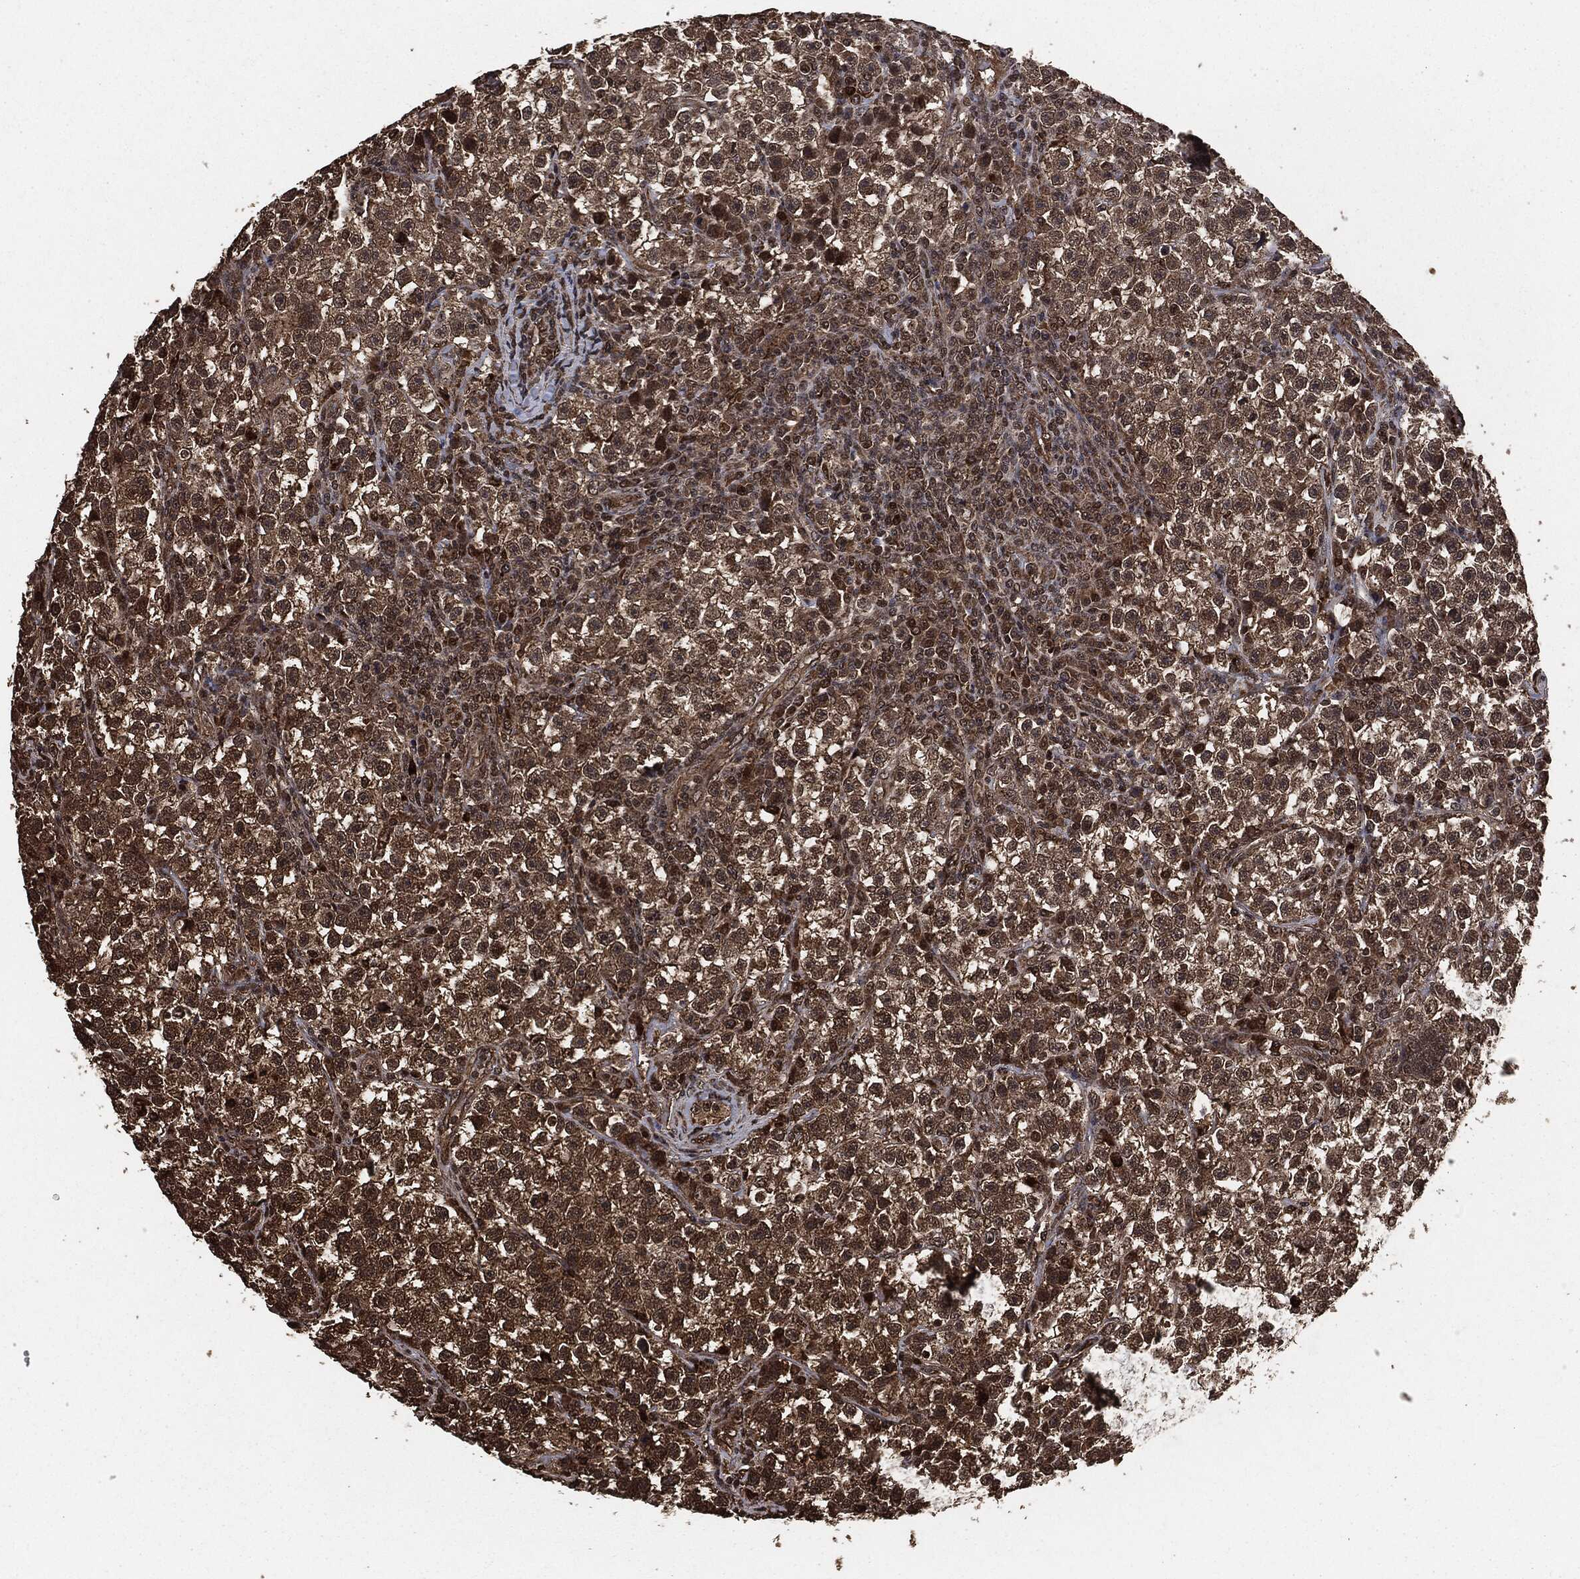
{"staining": {"intensity": "strong", "quantity": "<25%", "location": "cytoplasmic/membranous"}, "tissue": "testis cancer", "cell_type": "Tumor cells", "image_type": "cancer", "snomed": [{"axis": "morphology", "description": "Seminoma, NOS"}, {"axis": "topography", "description": "Testis"}], "caption": "High-power microscopy captured an immunohistochemistry image of testis seminoma, revealing strong cytoplasmic/membranous expression in about <25% of tumor cells. (IHC, brightfield microscopy, high magnification).", "gene": "EGFR", "patient": {"sex": "male", "age": 22}}